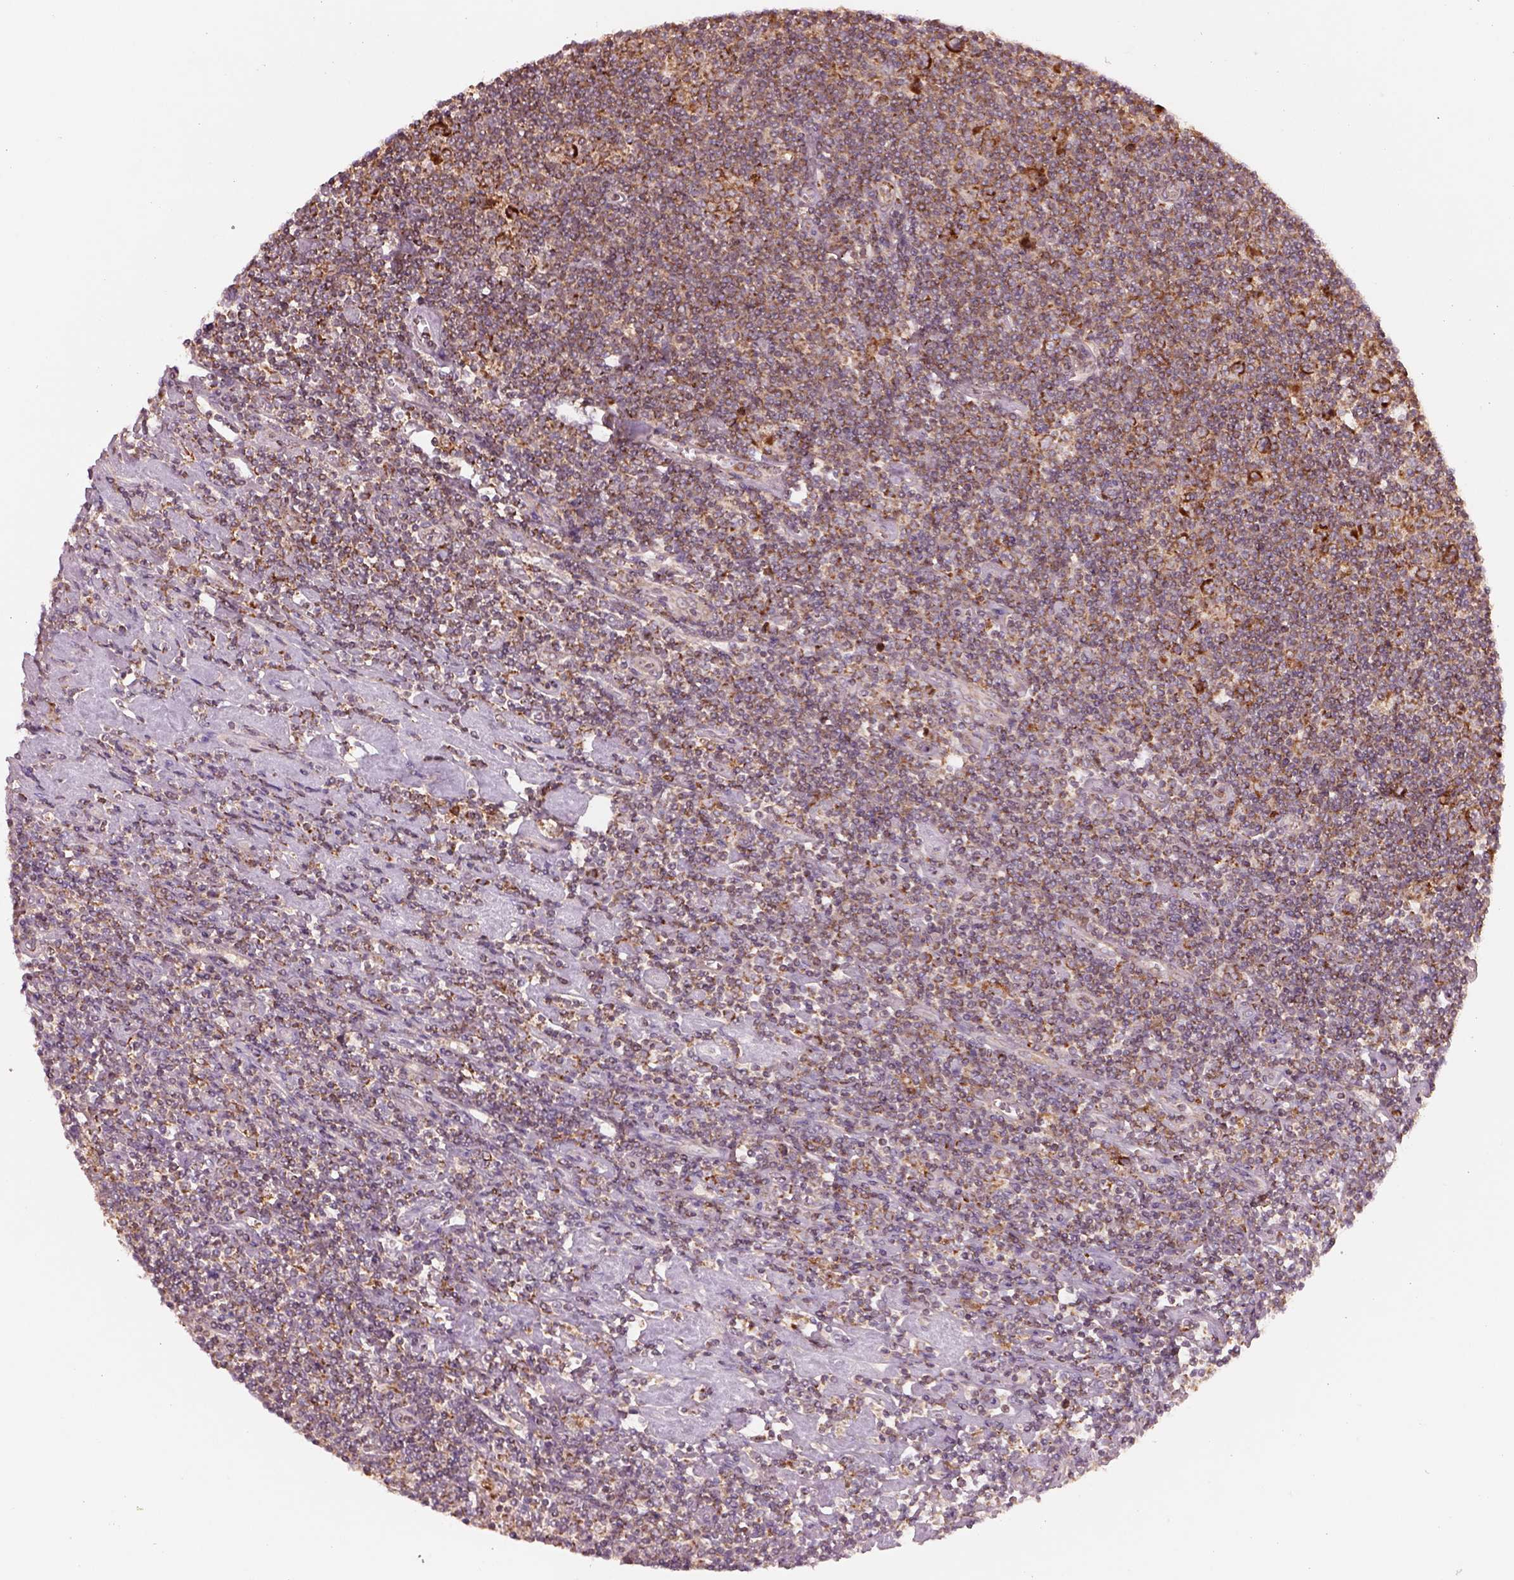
{"staining": {"intensity": "strong", "quantity": ">75%", "location": "cytoplasmic/membranous"}, "tissue": "lymphoma", "cell_type": "Tumor cells", "image_type": "cancer", "snomed": [{"axis": "morphology", "description": "Hodgkin's disease, NOS"}, {"axis": "topography", "description": "Lymph node"}], "caption": "An immunohistochemistry (IHC) photomicrograph of neoplastic tissue is shown. Protein staining in brown labels strong cytoplasmic/membranous positivity in lymphoma within tumor cells.", "gene": "SLC25A5", "patient": {"sex": "male", "age": 40}}